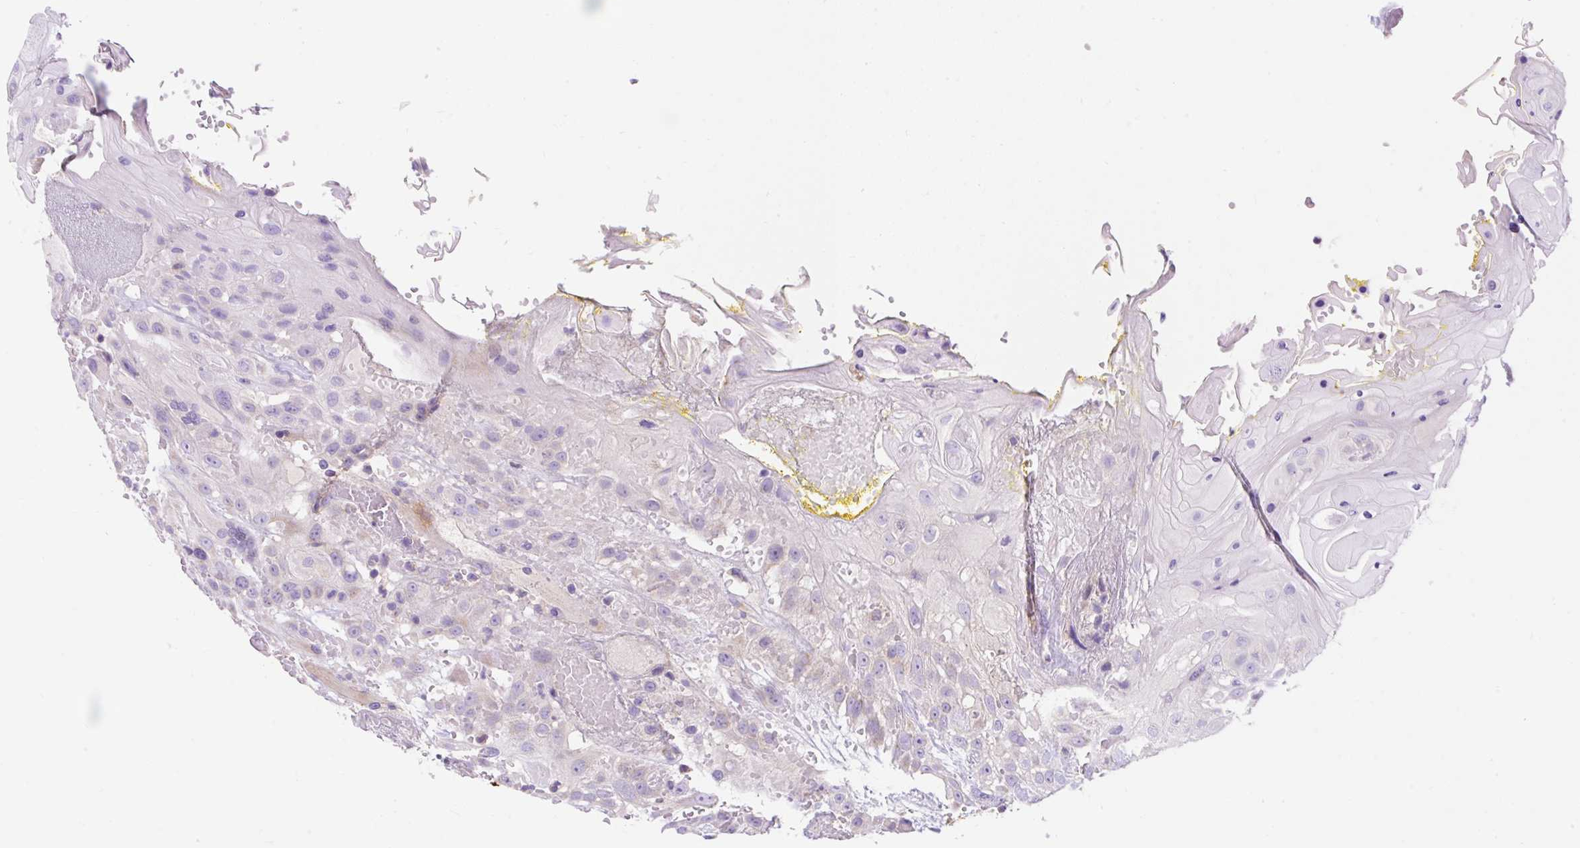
{"staining": {"intensity": "negative", "quantity": "none", "location": "none"}, "tissue": "head and neck cancer", "cell_type": "Tumor cells", "image_type": "cancer", "snomed": [{"axis": "morphology", "description": "Squamous cell carcinoma, NOS"}, {"axis": "topography", "description": "Head-Neck"}], "caption": "This is an immunohistochemistry histopathology image of human head and neck cancer (squamous cell carcinoma). There is no staining in tumor cells.", "gene": "OR4K15", "patient": {"sex": "female", "age": 43}}